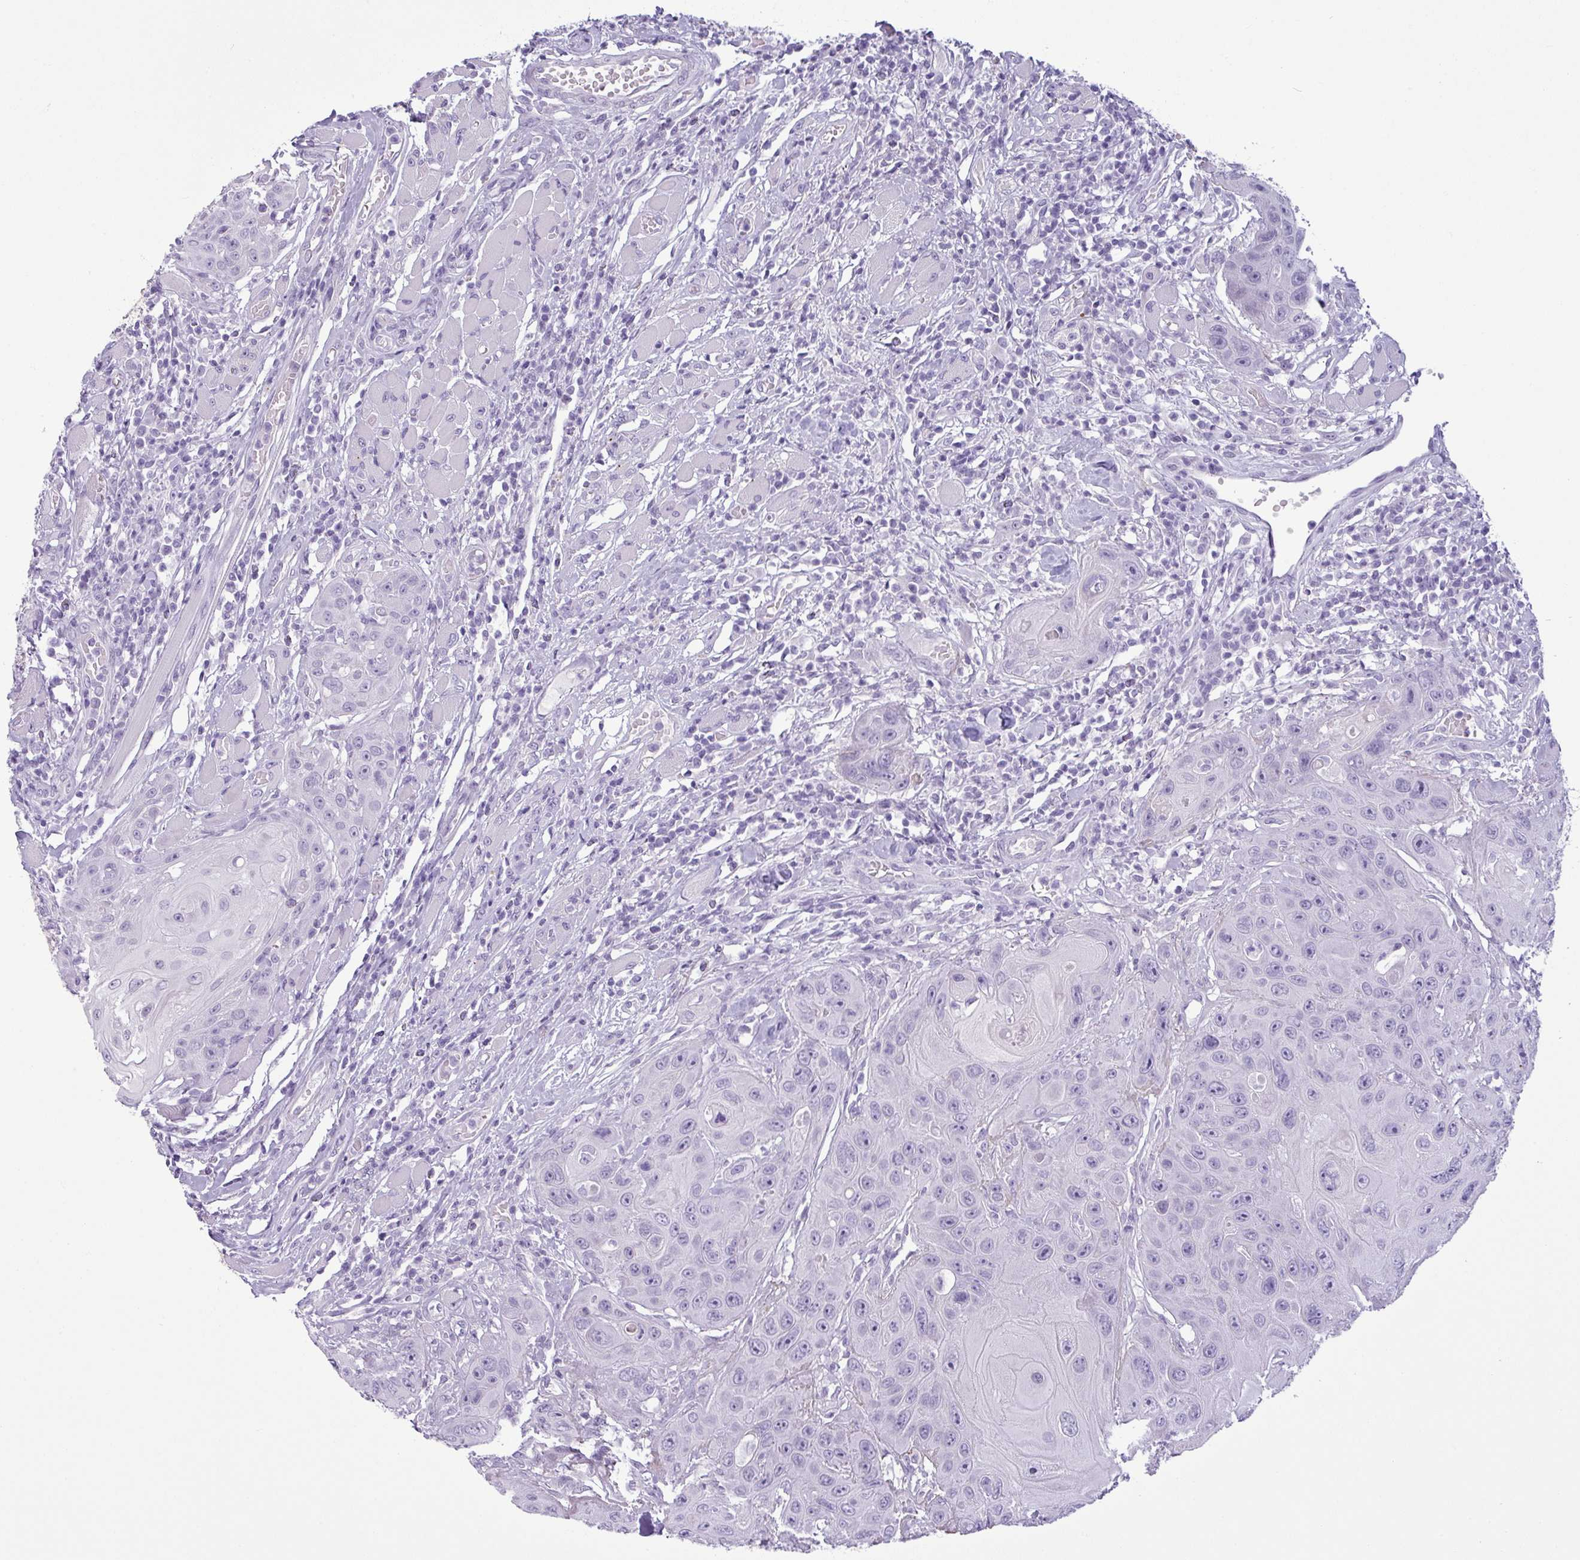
{"staining": {"intensity": "negative", "quantity": "none", "location": "none"}, "tissue": "head and neck cancer", "cell_type": "Tumor cells", "image_type": "cancer", "snomed": [{"axis": "morphology", "description": "Squamous cell carcinoma, NOS"}, {"axis": "topography", "description": "Head-Neck"}], "caption": "Squamous cell carcinoma (head and neck) was stained to show a protein in brown. There is no significant staining in tumor cells.", "gene": "CDH16", "patient": {"sex": "female", "age": 59}}